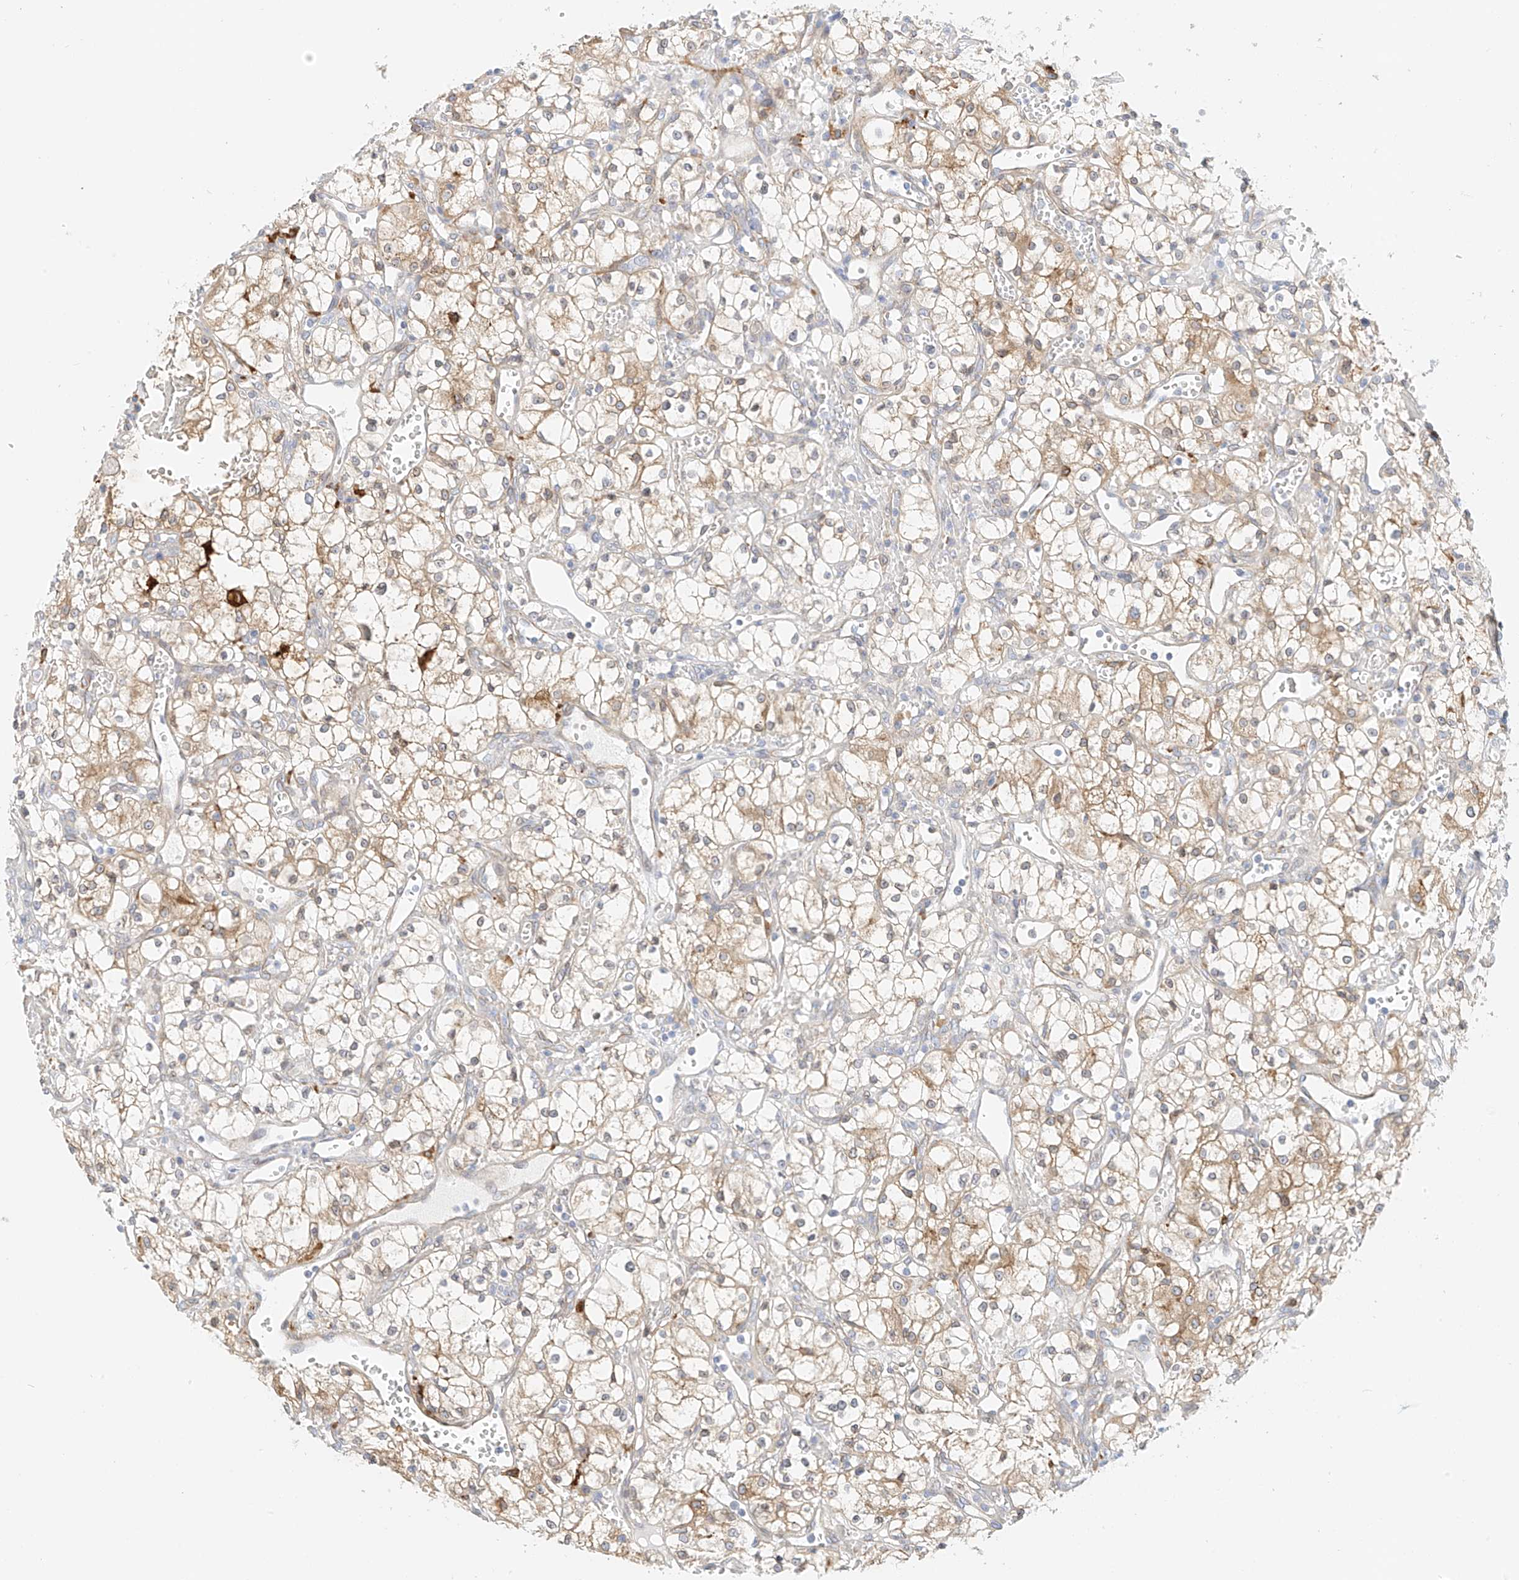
{"staining": {"intensity": "weak", "quantity": ">75%", "location": "cytoplasmic/membranous"}, "tissue": "renal cancer", "cell_type": "Tumor cells", "image_type": "cancer", "snomed": [{"axis": "morphology", "description": "Adenocarcinoma, NOS"}, {"axis": "topography", "description": "Kidney"}], "caption": "Immunohistochemistry of human renal adenocarcinoma demonstrates low levels of weak cytoplasmic/membranous positivity in approximately >75% of tumor cells. The protein of interest is stained brown, and the nuclei are stained in blue (DAB (3,3'-diaminobenzidine) IHC with brightfield microscopy, high magnification).", "gene": "PCYOX1", "patient": {"sex": "male", "age": 59}}